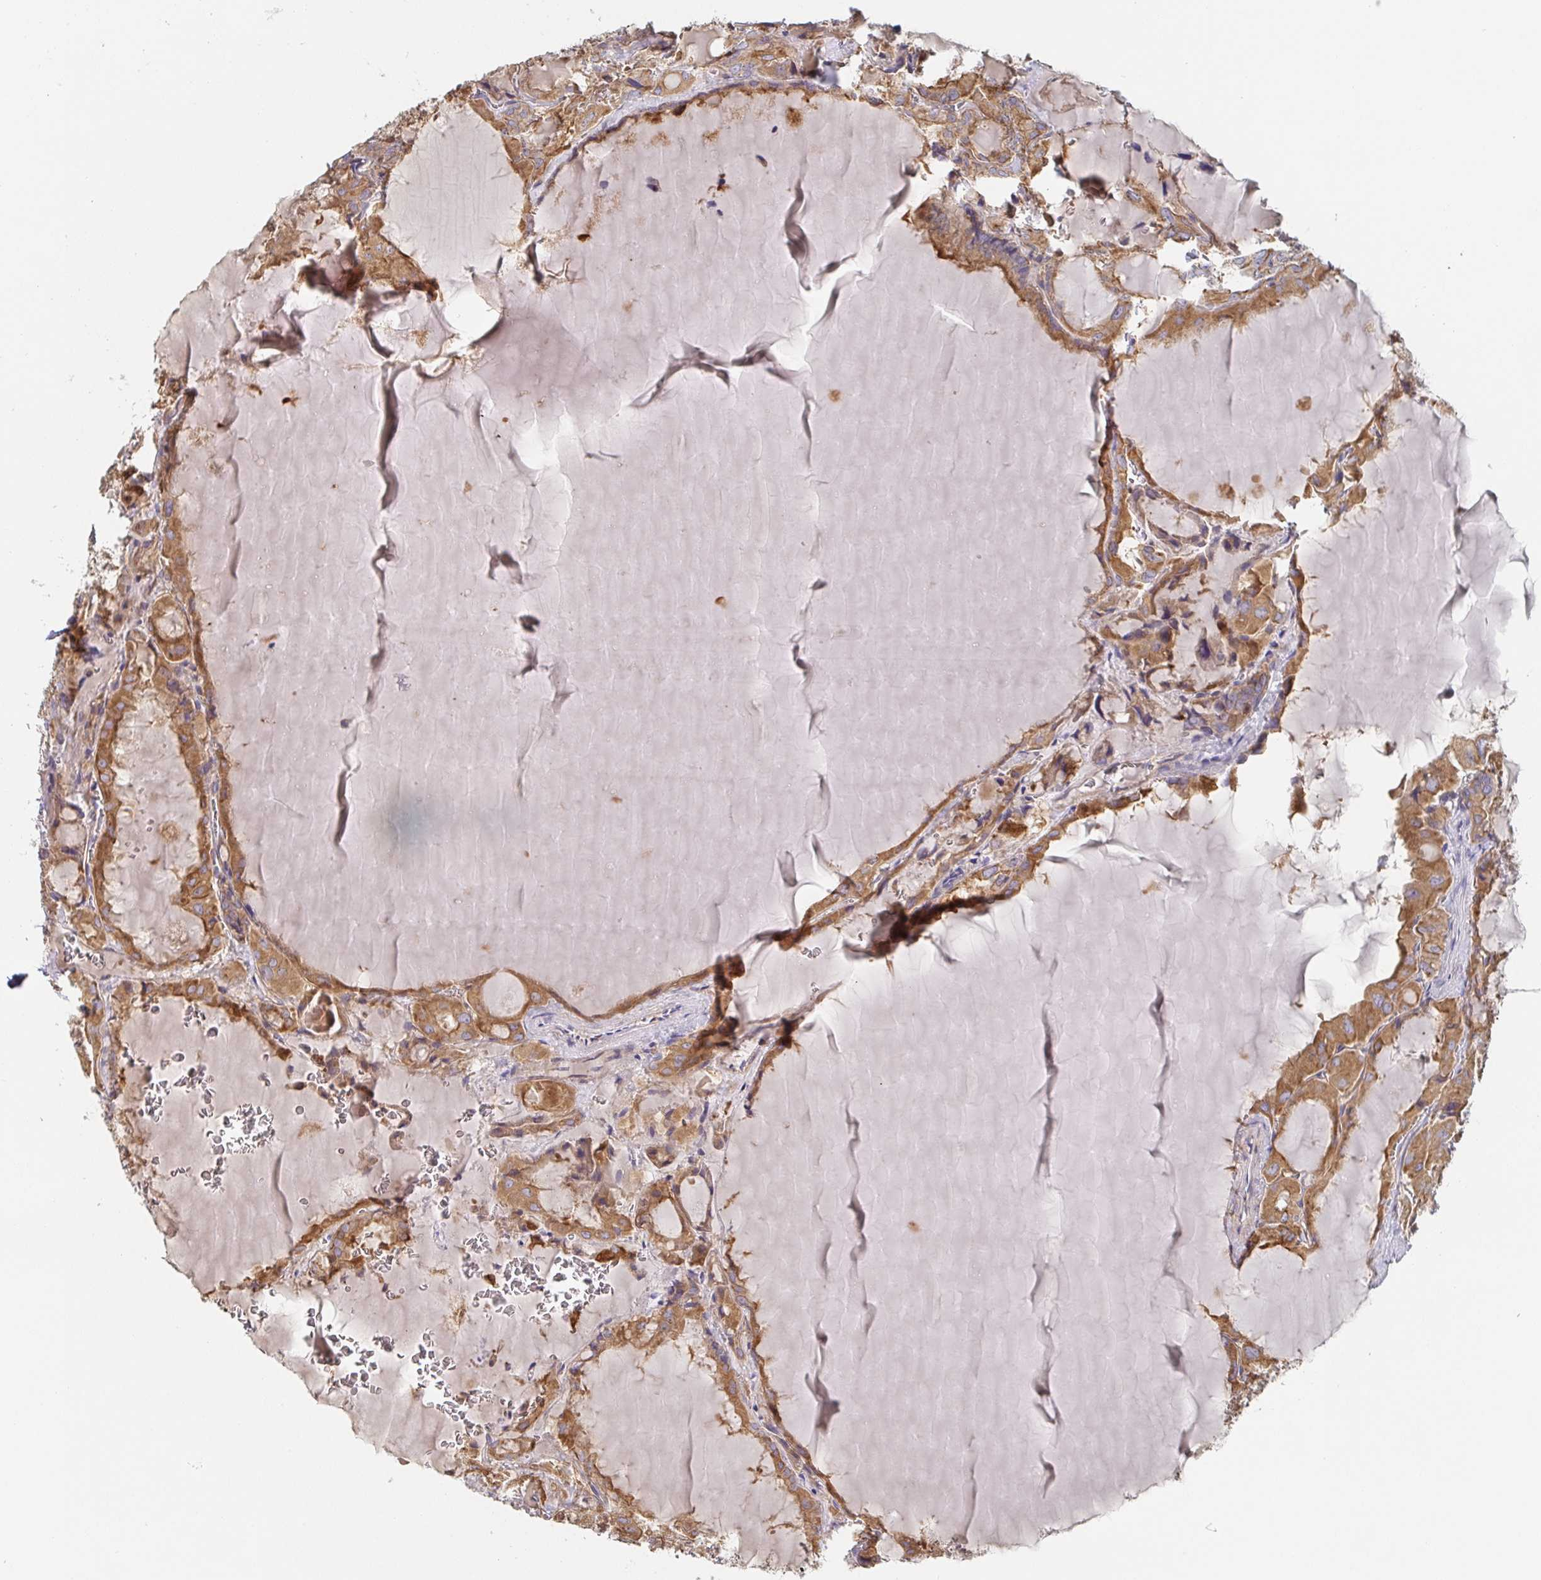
{"staining": {"intensity": "moderate", "quantity": ">75%", "location": "cytoplasmic/membranous"}, "tissue": "thyroid cancer", "cell_type": "Tumor cells", "image_type": "cancer", "snomed": [{"axis": "morphology", "description": "Papillary adenocarcinoma, NOS"}, {"axis": "topography", "description": "Thyroid gland"}], "caption": "IHC photomicrograph of human thyroid cancer stained for a protein (brown), which exhibits medium levels of moderate cytoplasmic/membranous staining in about >75% of tumor cells.", "gene": "TUFT1", "patient": {"sex": "male", "age": 87}}